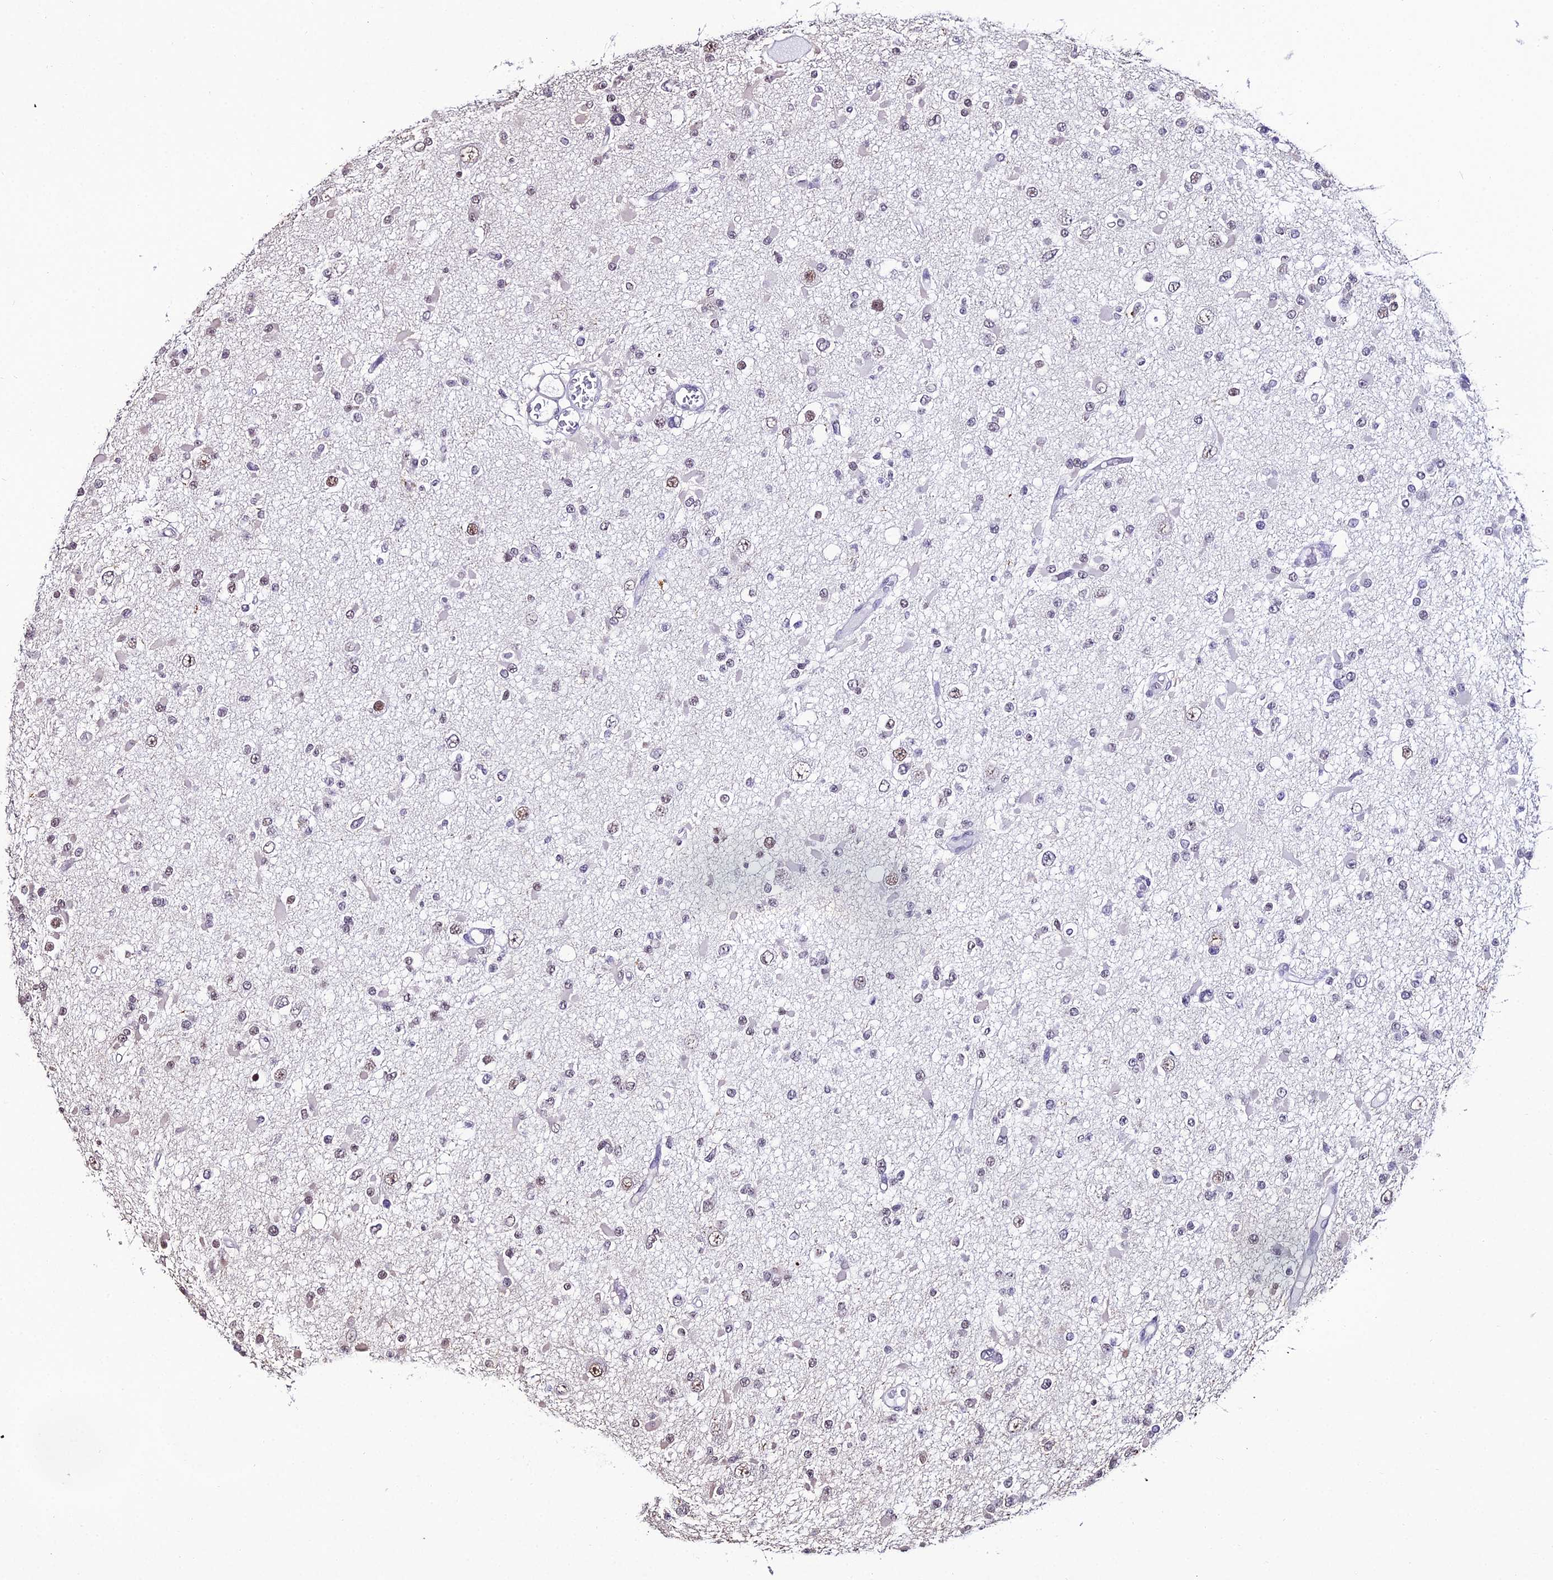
{"staining": {"intensity": "negative", "quantity": "none", "location": "none"}, "tissue": "glioma", "cell_type": "Tumor cells", "image_type": "cancer", "snomed": [{"axis": "morphology", "description": "Glioma, malignant, Low grade"}, {"axis": "topography", "description": "Brain"}], "caption": "This is an immunohistochemistry (IHC) image of human malignant low-grade glioma. There is no staining in tumor cells.", "gene": "PPP4C", "patient": {"sex": "female", "age": 22}}